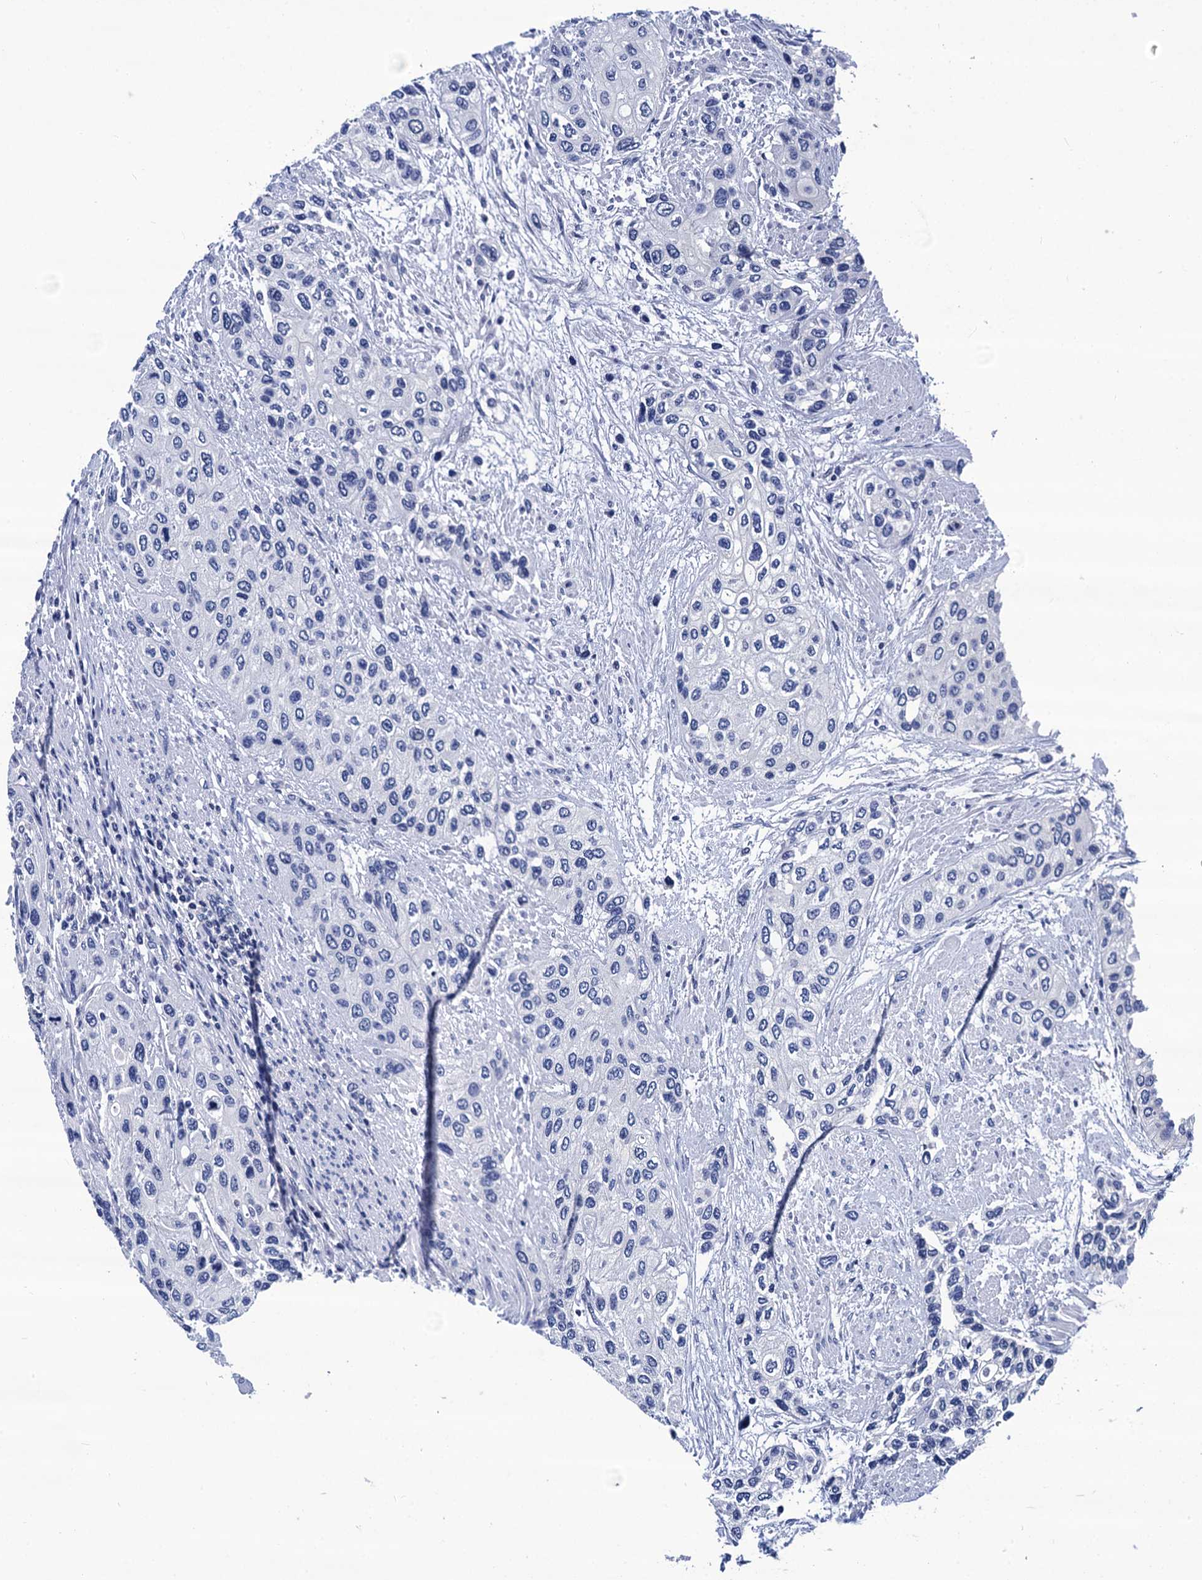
{"staining": {"intensity": "negative", "quantity": "none", "location": "none"}, "tissue": "urothelial cancer", "cell_type": "Tumor cells", "image_type": "cancer", "snomed": [{"axis": "morphology", "description": "Normal tissue, NOS"}, {"axis": "morphology", "description": "Urothelial carcinoma, High grade"}, {"axis": "topography", "description": "Vascular tissue"}, {"axis": "topography", "description": "Urinary bladder"}], "caption": "This photomicrograph is of urothelial cancer stained with immunohistochemistry (IHC) to label a protein in brown with the nuclei are counter-stained blue. There is no expression in tumor cells.", "gene": "LRRC30", "patient": {"sex": "female", "age": 56}}